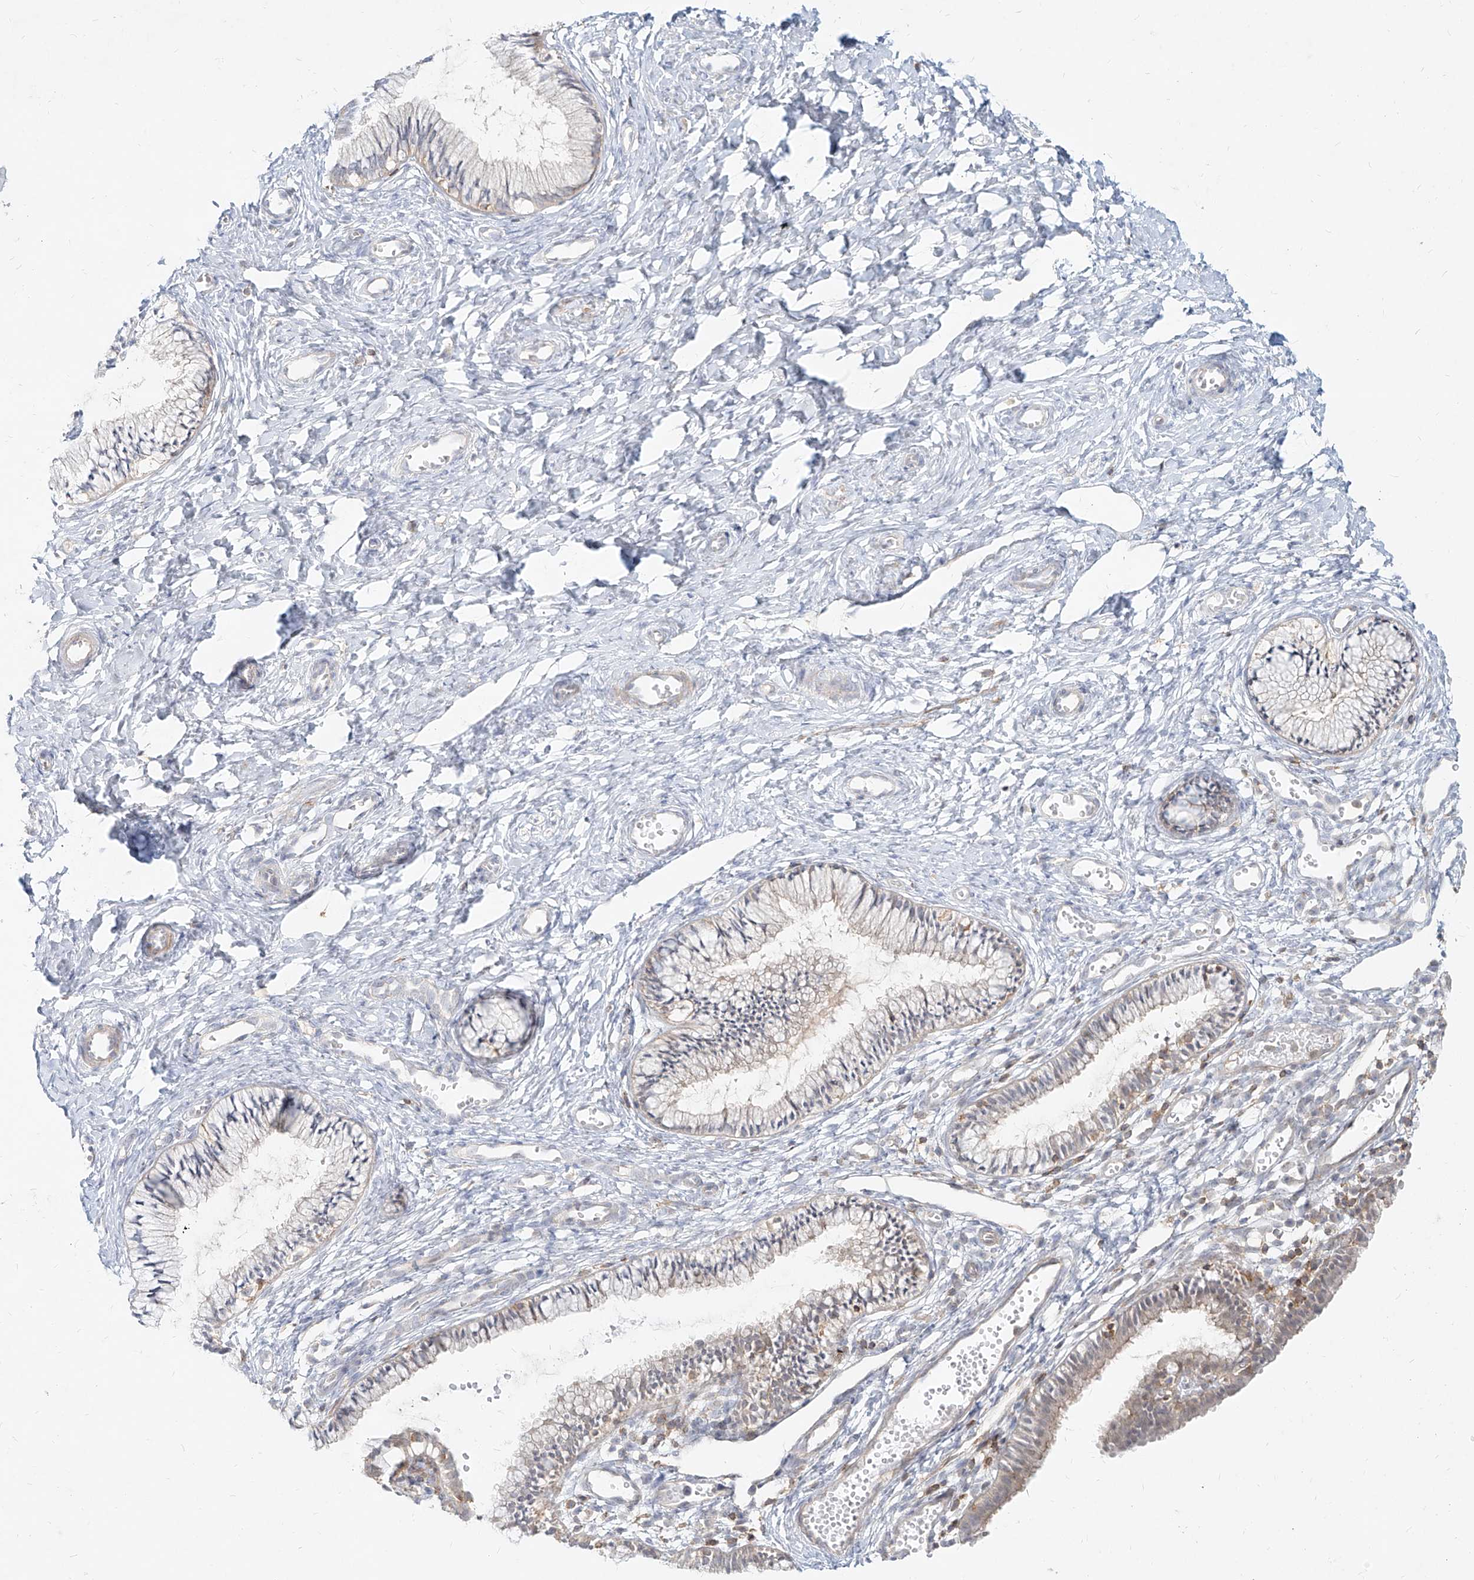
{"staining": {"intensity": "weak", "quantity": "<25%", "location": "cytoplasmic/membranous"}, "tissue": "cervix", "cell_type": "Glandular cells", "image_type": "normal", "snomed": [{"axis": "morphology", "description": "Normal tissue, NOS"}, {"axis": "topography", "description": "Cervix"}], "caption": "IHC micrograph of unremarkable cervix: human cervix stained with DAB demonstrates no significant protein staining in glandular cells. Brightfield microscopy of IHC stained with DAB (3,3'-diaminobenzidine) (brown) and hematoxylin (blue), captured at high magnification.", "gene": "SLC2A12", "patient": {"sex": "female", "age": 27}}